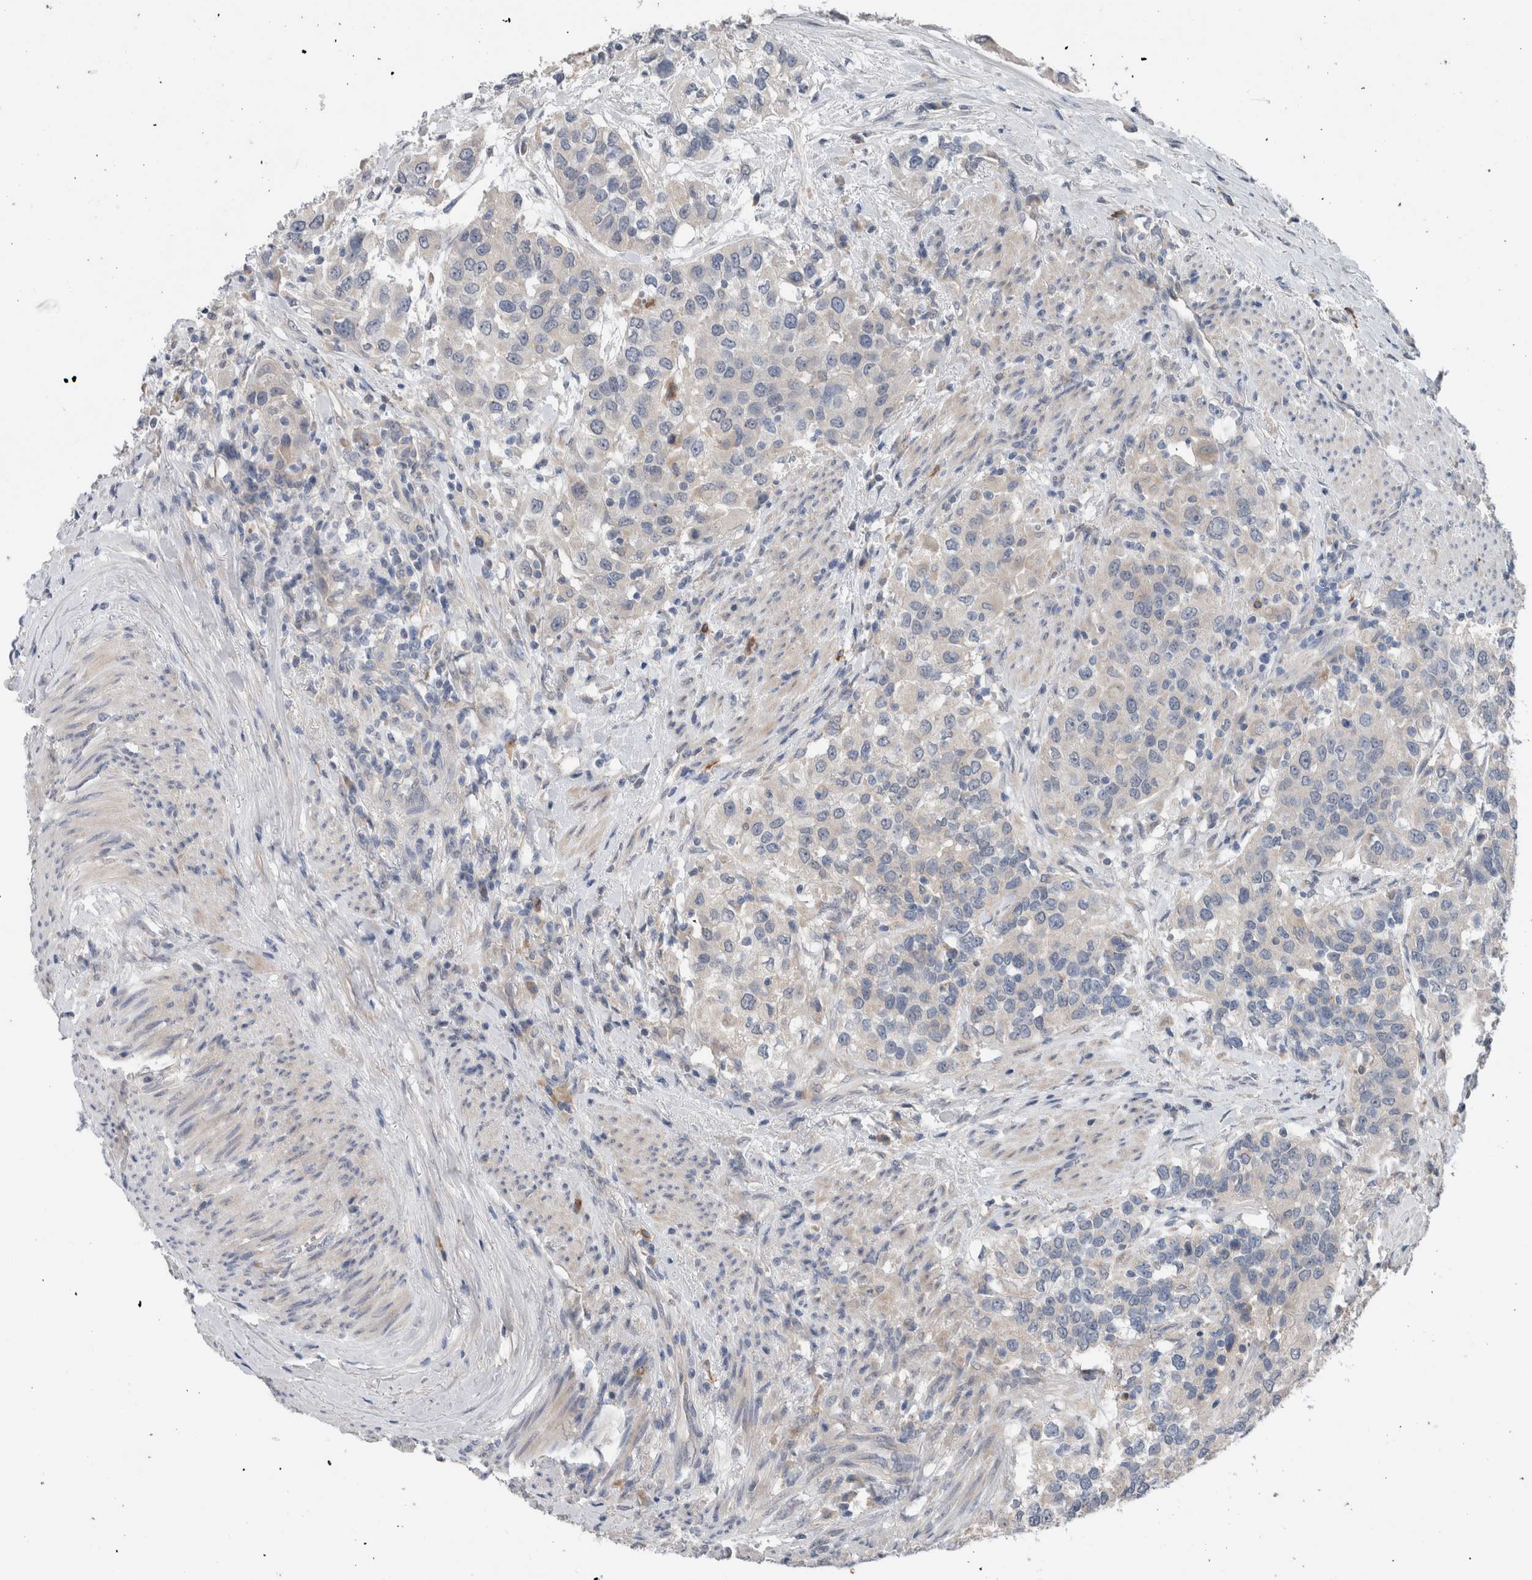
{"staining": {"intensity": "negative", "quantity": "none", "location": "none"}, "tissue": "urothelial cancer", "cell_type": "Tumor cells", "image_type": "cancer", "snomed": [{"axis": "morphology", "description": "Urothelial carcinoma, High grade"}, {"axis": "topography", "description": "Urinary bladder"}], "caption": "Photomicrograph shows no significant protein staining in tumor cells of urothelial cancer.", "gene": "CRNN", "patient": {"sex": "female", "age": 80}}